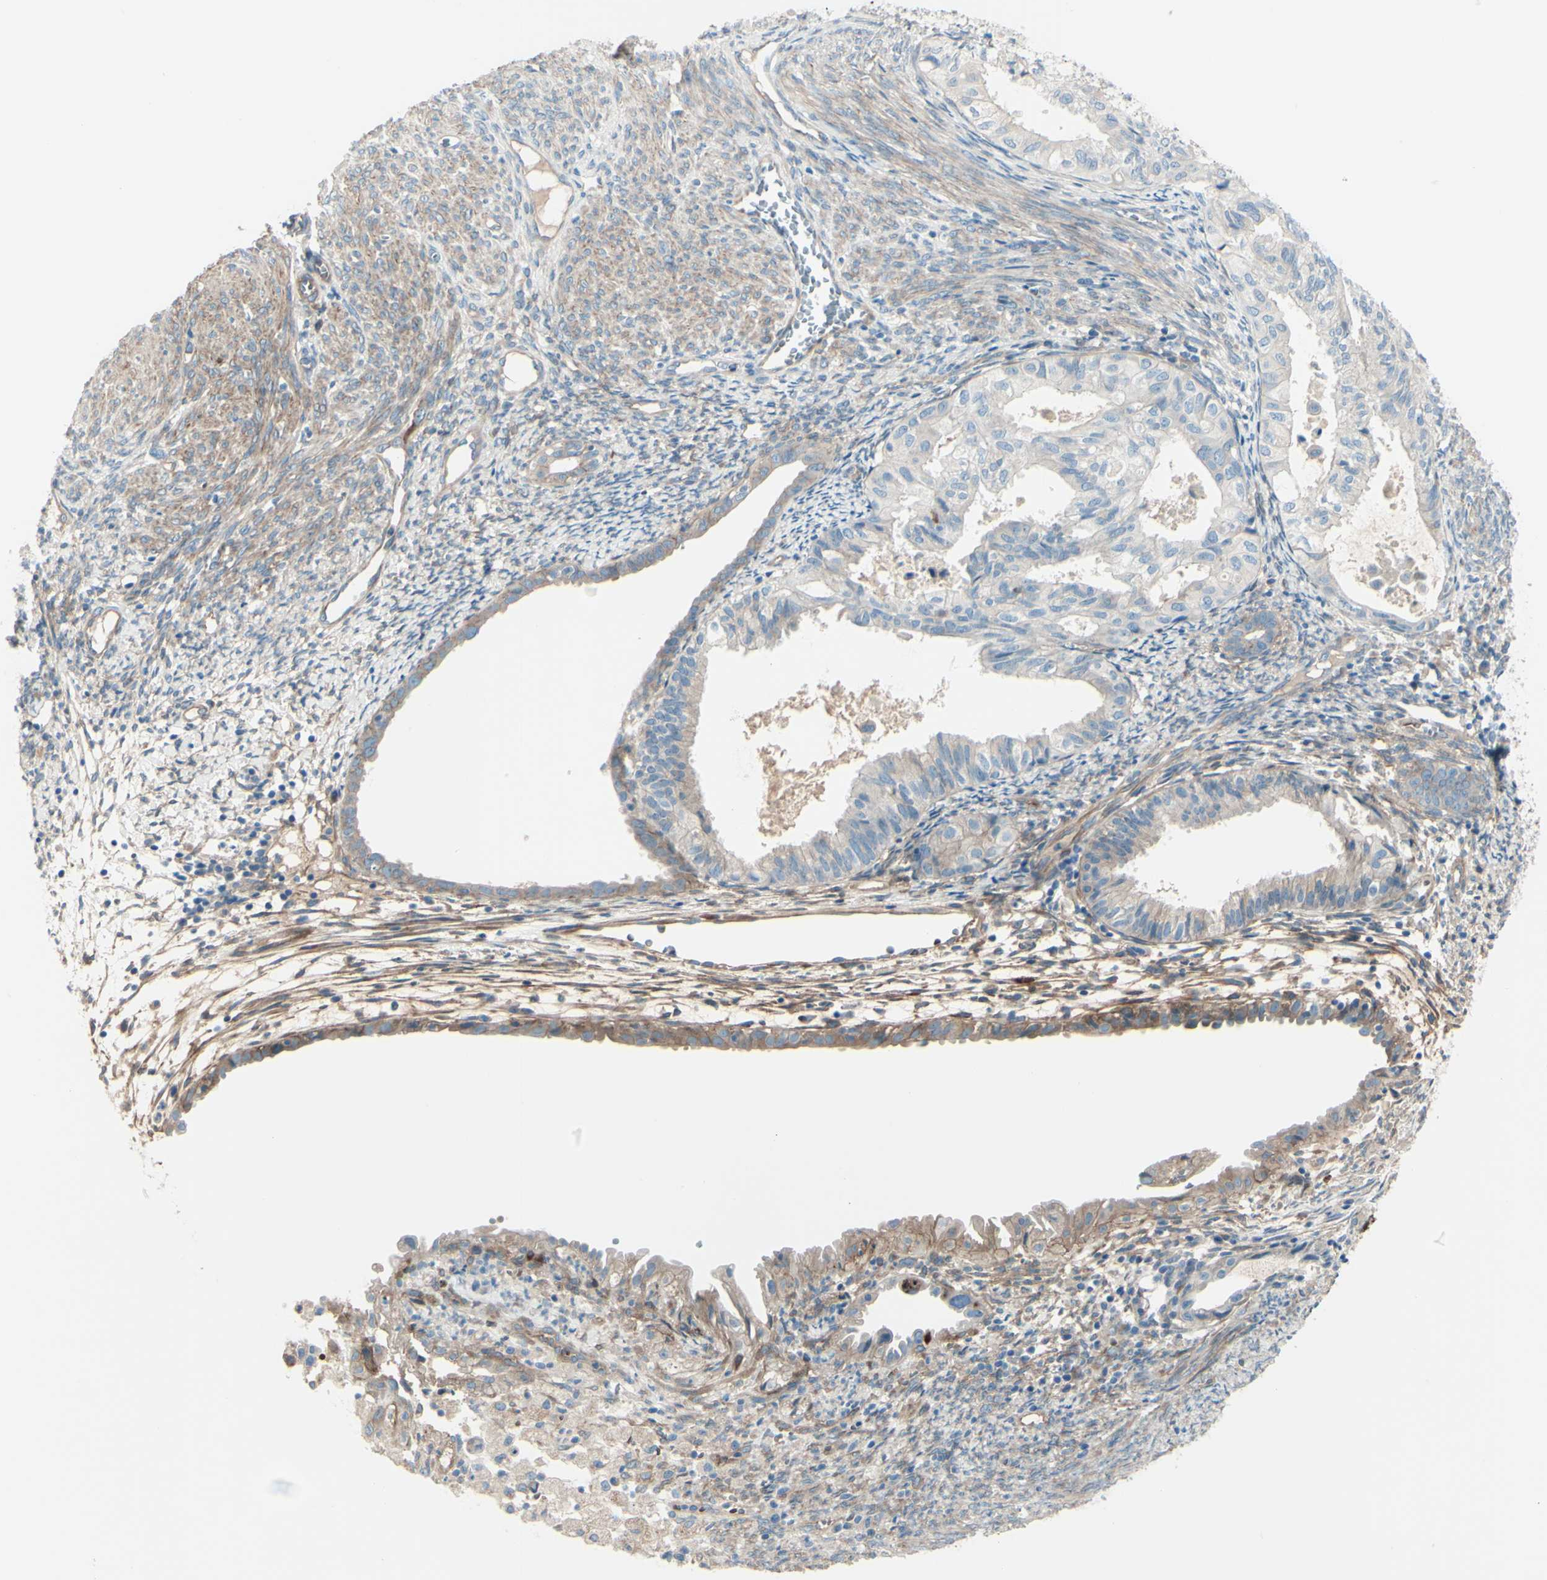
{"staining": {"intensity": "weak", "quantity": ">75%", "location": "cytoplasmic/membranous"}, "tissue": "cervical cancer", "cell_type": "Tumor cells", "image_type": "cancer", "snomed": [{"axis": "morphology", "description": "Normal tissue, NOS"}, {"axis": "morphology", "description": "Adenocarcinoma, NOS"}, {"axis": "topography", "description": "Cervix"}, {"axis": "topography", "description": "Endometrium"}], "caption": "DAB (3,3'-diaminobenzidine) immunohistochemical staining of human cervical cancer exhibits weak cytoplasmic/membranous protein positivity in approximately >75% of tumor cells.", "gene": "PCDHGA2", "patient": {"sex": "female", "age": 86}}